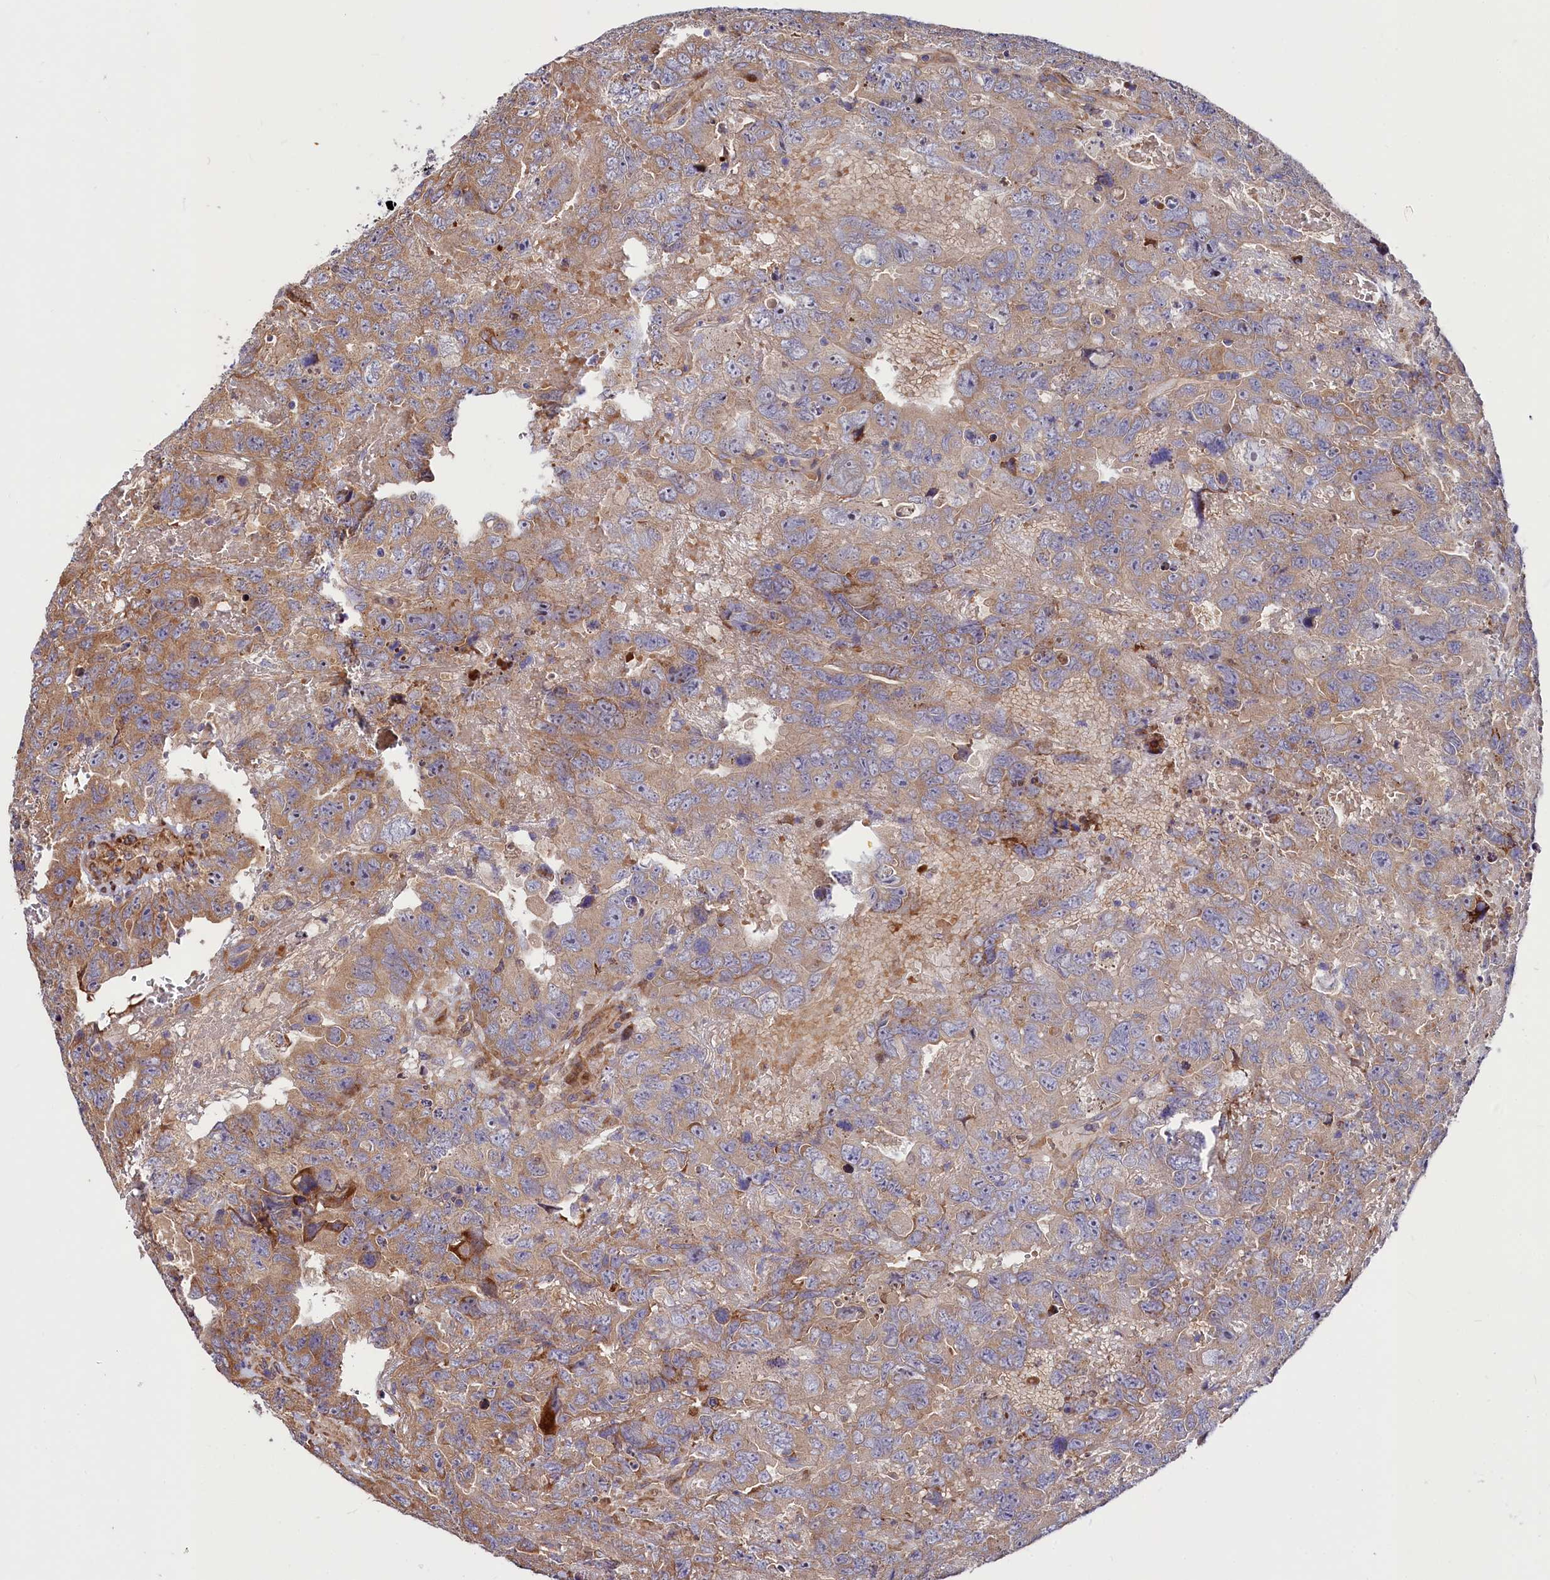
{"staining": {"intensity": "moderate", "quantity": ">75%", "location": "cytoplasmic/membranous"}, "tissue": "testis cancer", "cell_type": "Tumor cells", "image_type": "cancer", "snomed": [{"axis": "morphology", "description": "Carcinoma, Embryonal, NOS"}, {"axis": "topography", "description": "Testis"}], "caption": "IHC histopathology image of human embryonal carcinoma (testis) stained for a protein (brown), which displays medium levels of moderate cytoplasmic/membranous staining in about >75% of tumor cells.", "gene": "PDZRN3", "patient": {"sex": "male", "age": 45}}